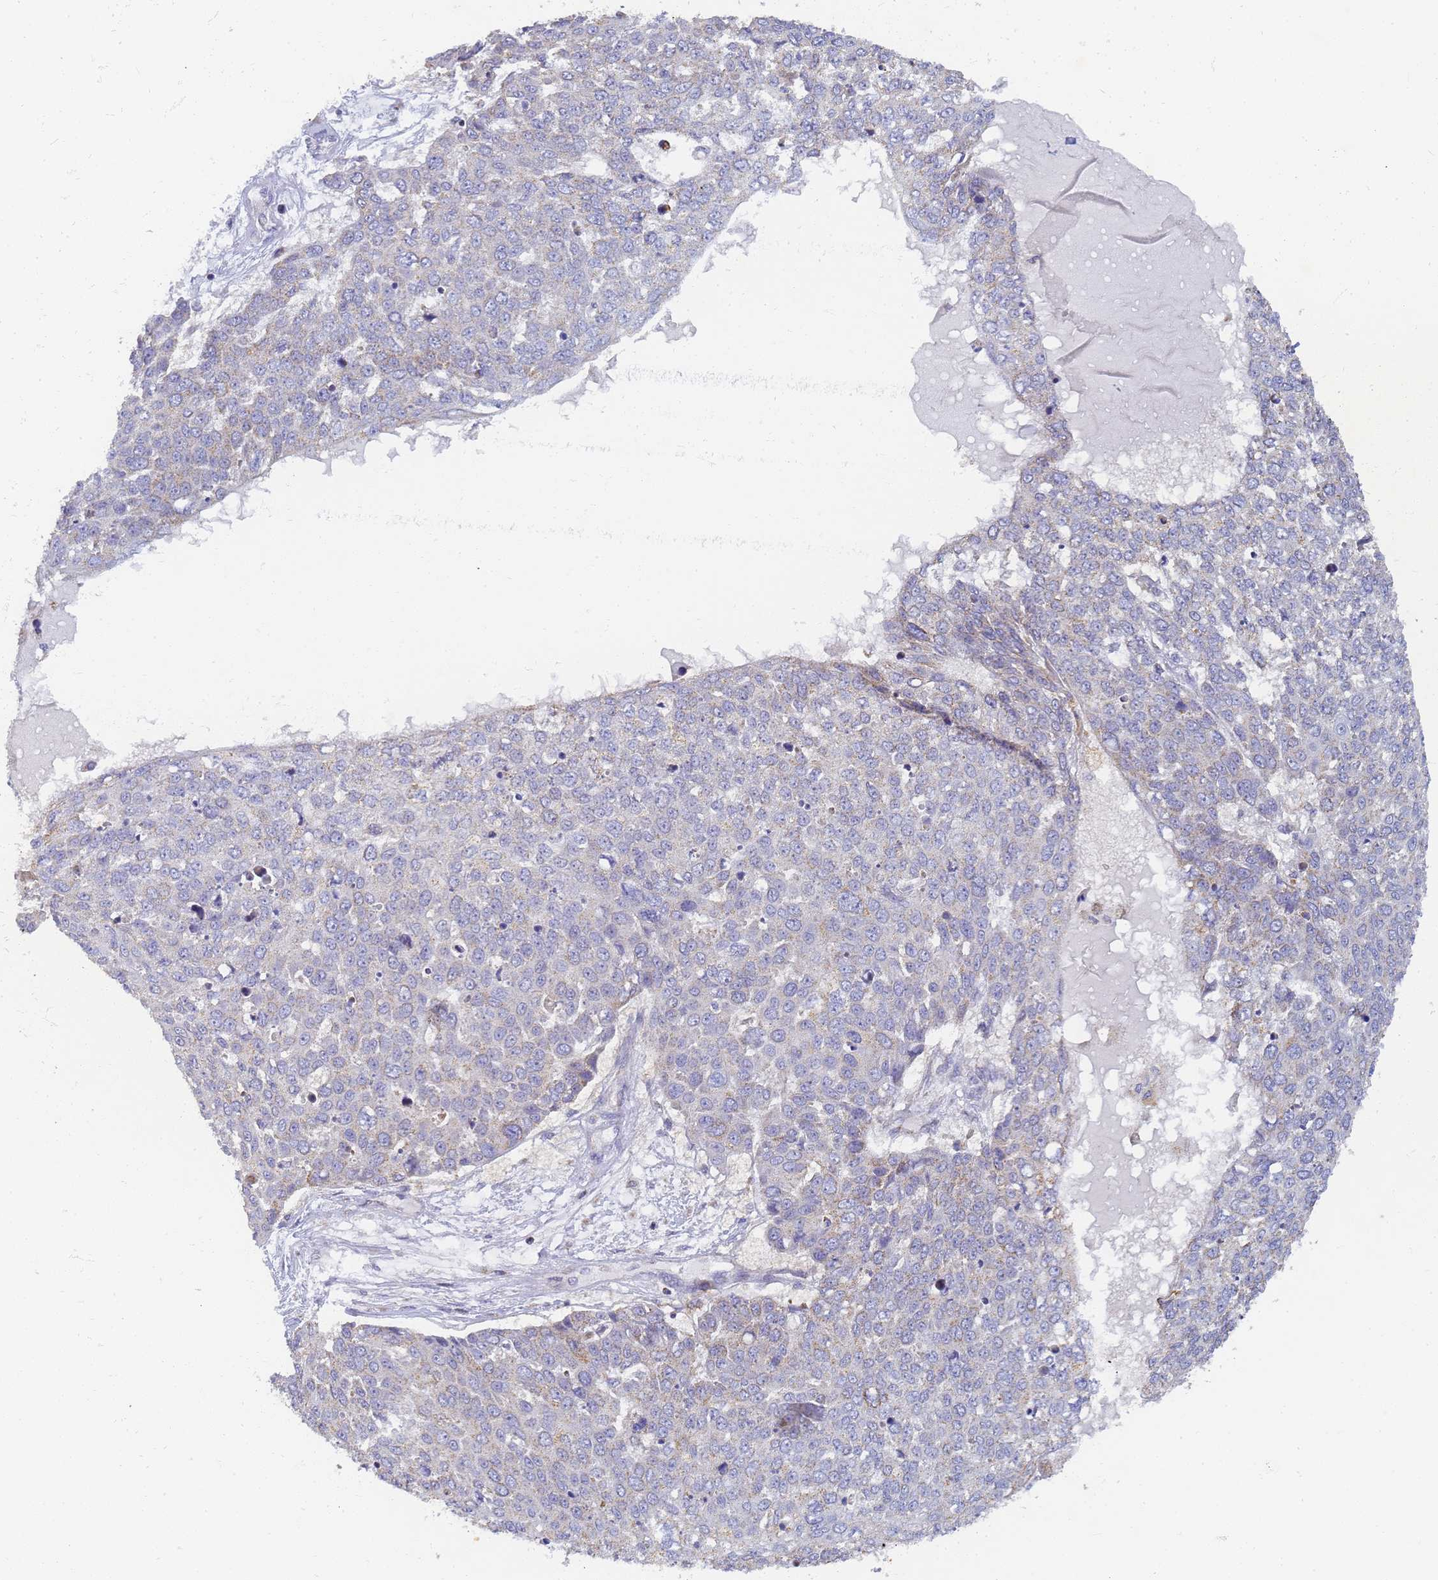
{"staining": {"intensity": "negative", "quantity": "none", "location": "none"}, "tissue": "skin cancer", "cell_type": "Tumor cells", "image_type": "cancer", "snomed": [{"axis": "morphology", "description": "Squamous cell carcinoma, NOS"}, {"axis": "topography", "description": "Skin"}], "caption": "Tumor cells show no significant protein staining in skin squamous cell carcinoma. Nuclei are stained in blue.", "gene": "UTP23", "patient": {"sex": "male", "age": 71}}